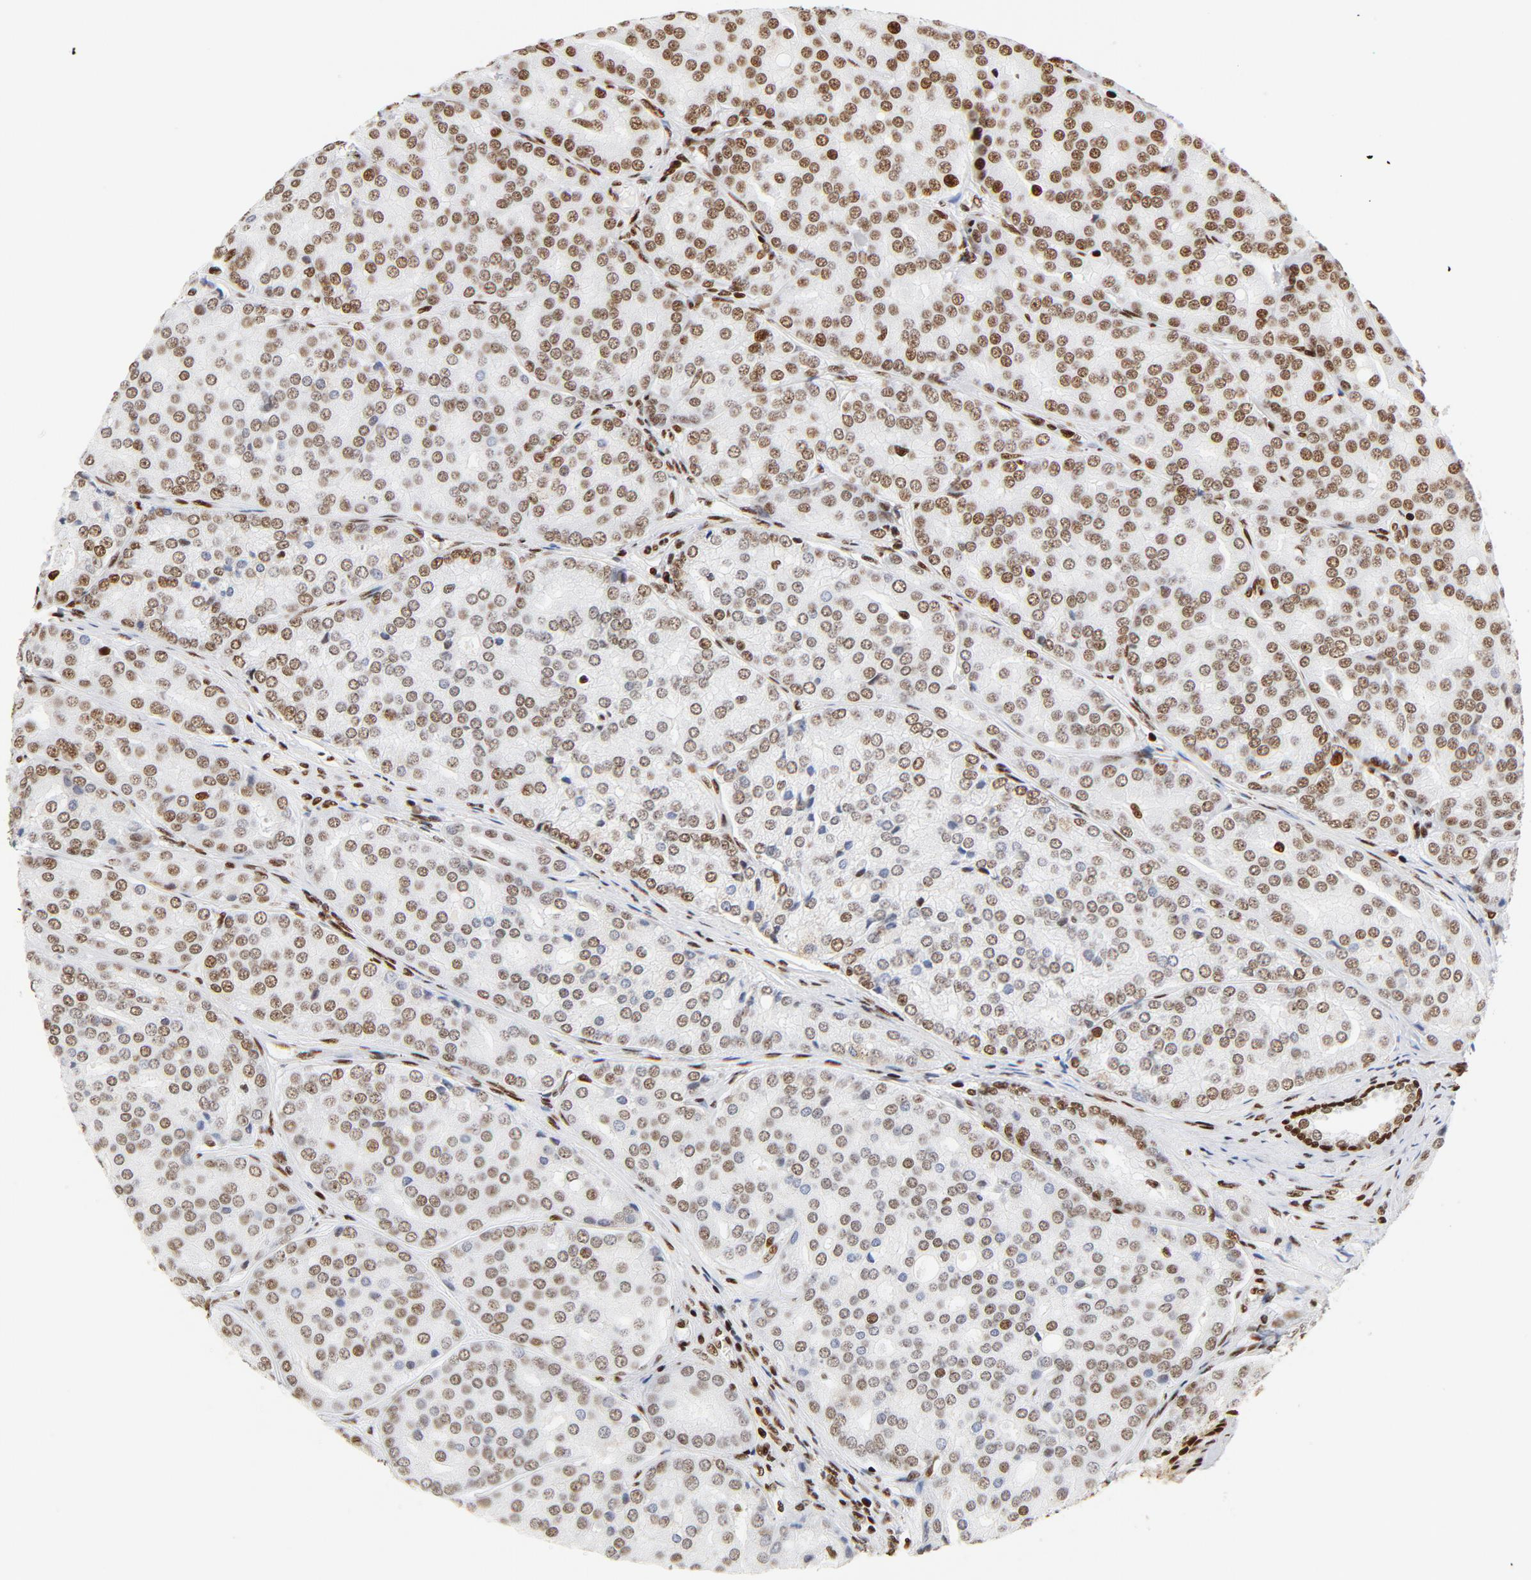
{"staining": {"intensity": "strong", "quantity": ">75%", "location": "cytoplasmic/membranous,nuclear"}, "tissue": "prostate cancer", "cell_type": "Tumor cells", "image_type": "cancer", "snomed": [{"axis": "morphology", "description": "Adenocarcinoma, High grade"}, {"axis": "topography", "description": "Prostate"}], "caption": "IHC photomicrograph of neoplastic tissue: human high-grade adenocarcinoma (prostate) stained using immunohistochemistry (IHC) reveals high levels of strong protein expression localized specifically in the cytoplasmic/membranous and nuclear of tumor cells, appearing as a cytoplasmic/membranous and nuclear brown color.", "gene": "XRCC6", "patient": {"sex": "male", "age": 64}}